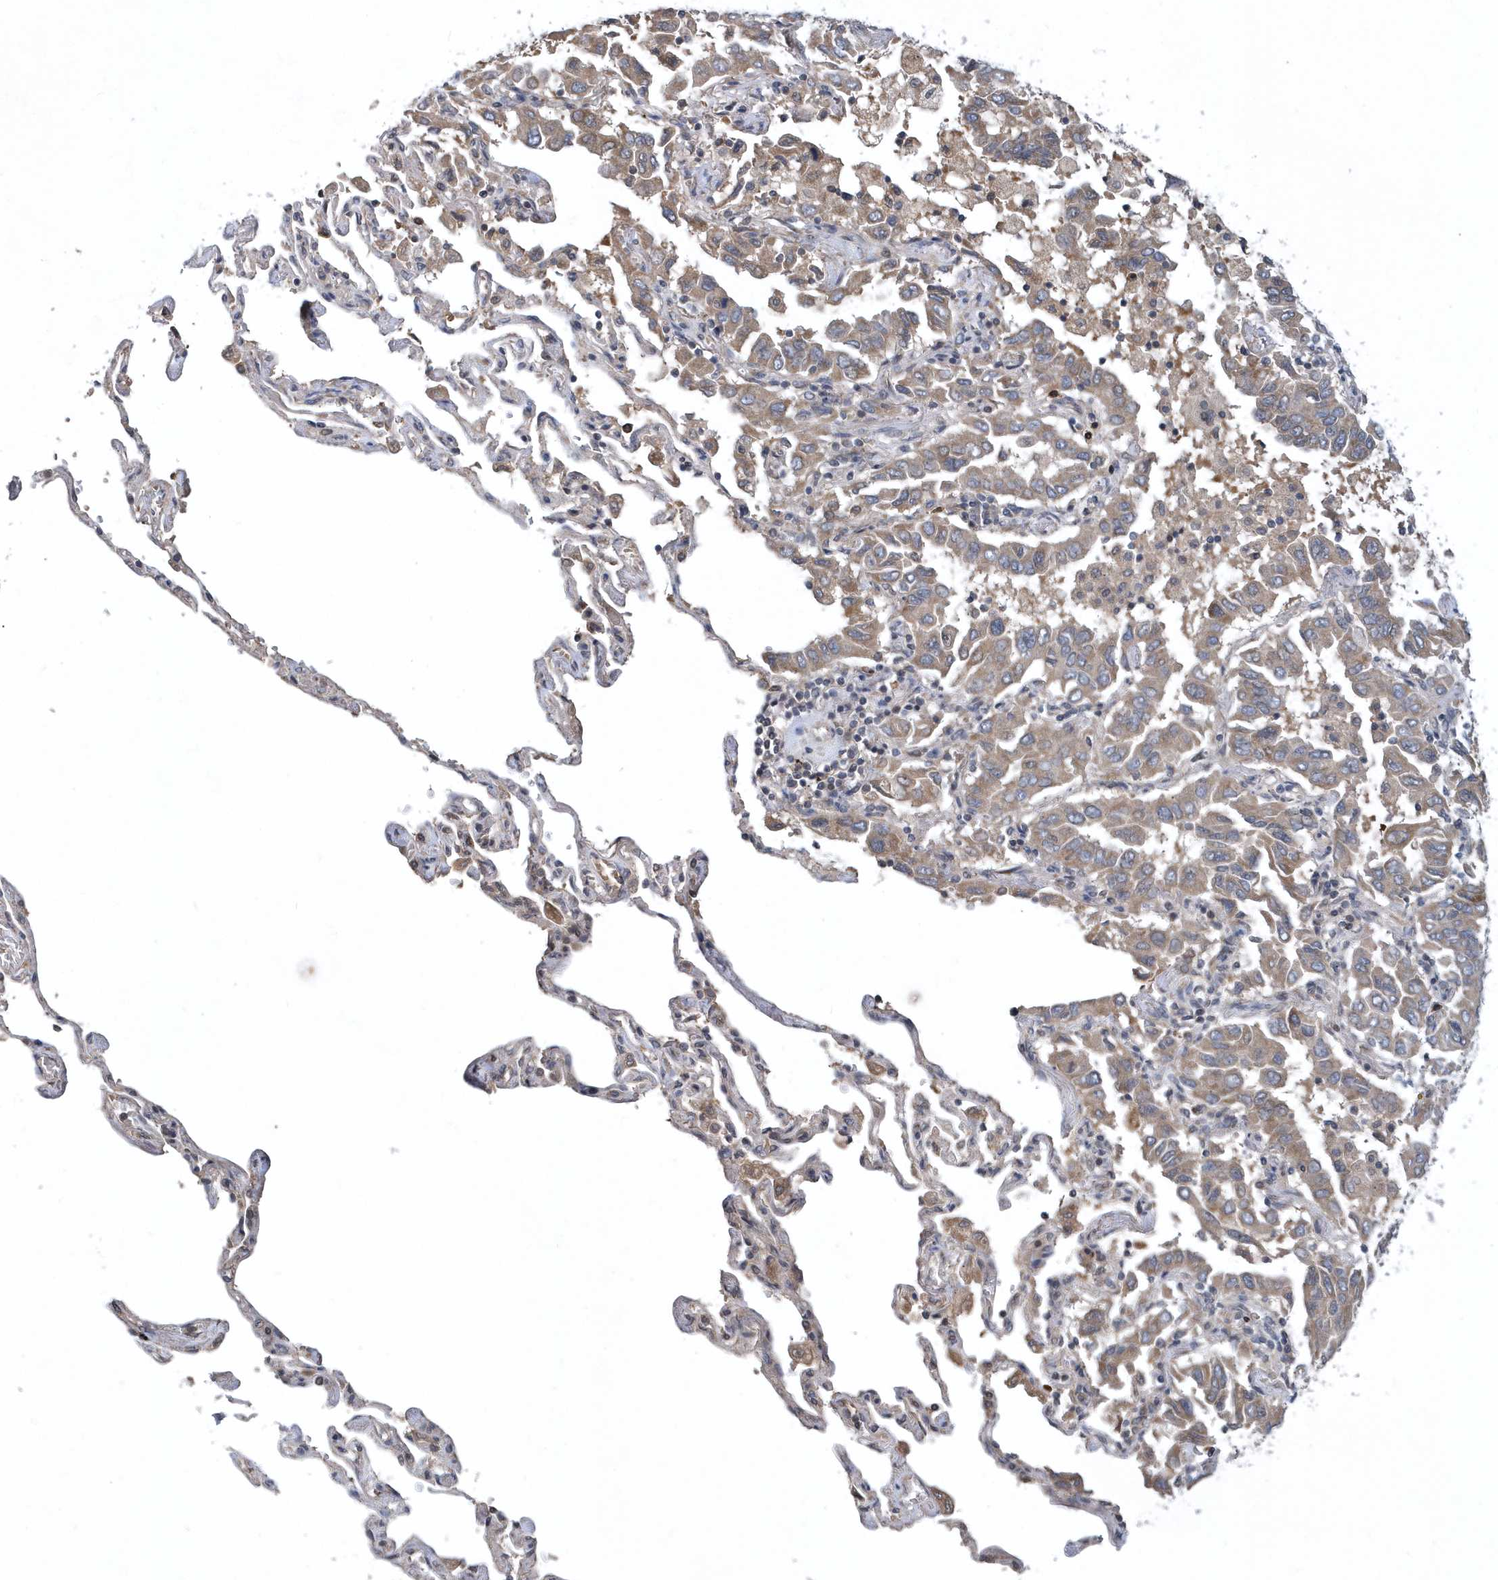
{"staining": {"intensity": "weak", "quantity": ">75%", "location": "cytoplasmic/membranous"}, "tissue": "lung cancer", "cell_type": "Tumor cells", "image_type": "cancer", "snomed": [{"axis": "morphology", "description": "Adenocarcinoma, NOS"}, {"axis": "topography", "description": "Lung"}], "caption": "IHC (DAB) staining of human lung cancer (adenocarcinoma) demonstrates weak cytoplasmic/membranous protein expression in about >75% of tumor cells.", "gene": "HMGCS1", "patient": {"sex": "male", "age": 64}}